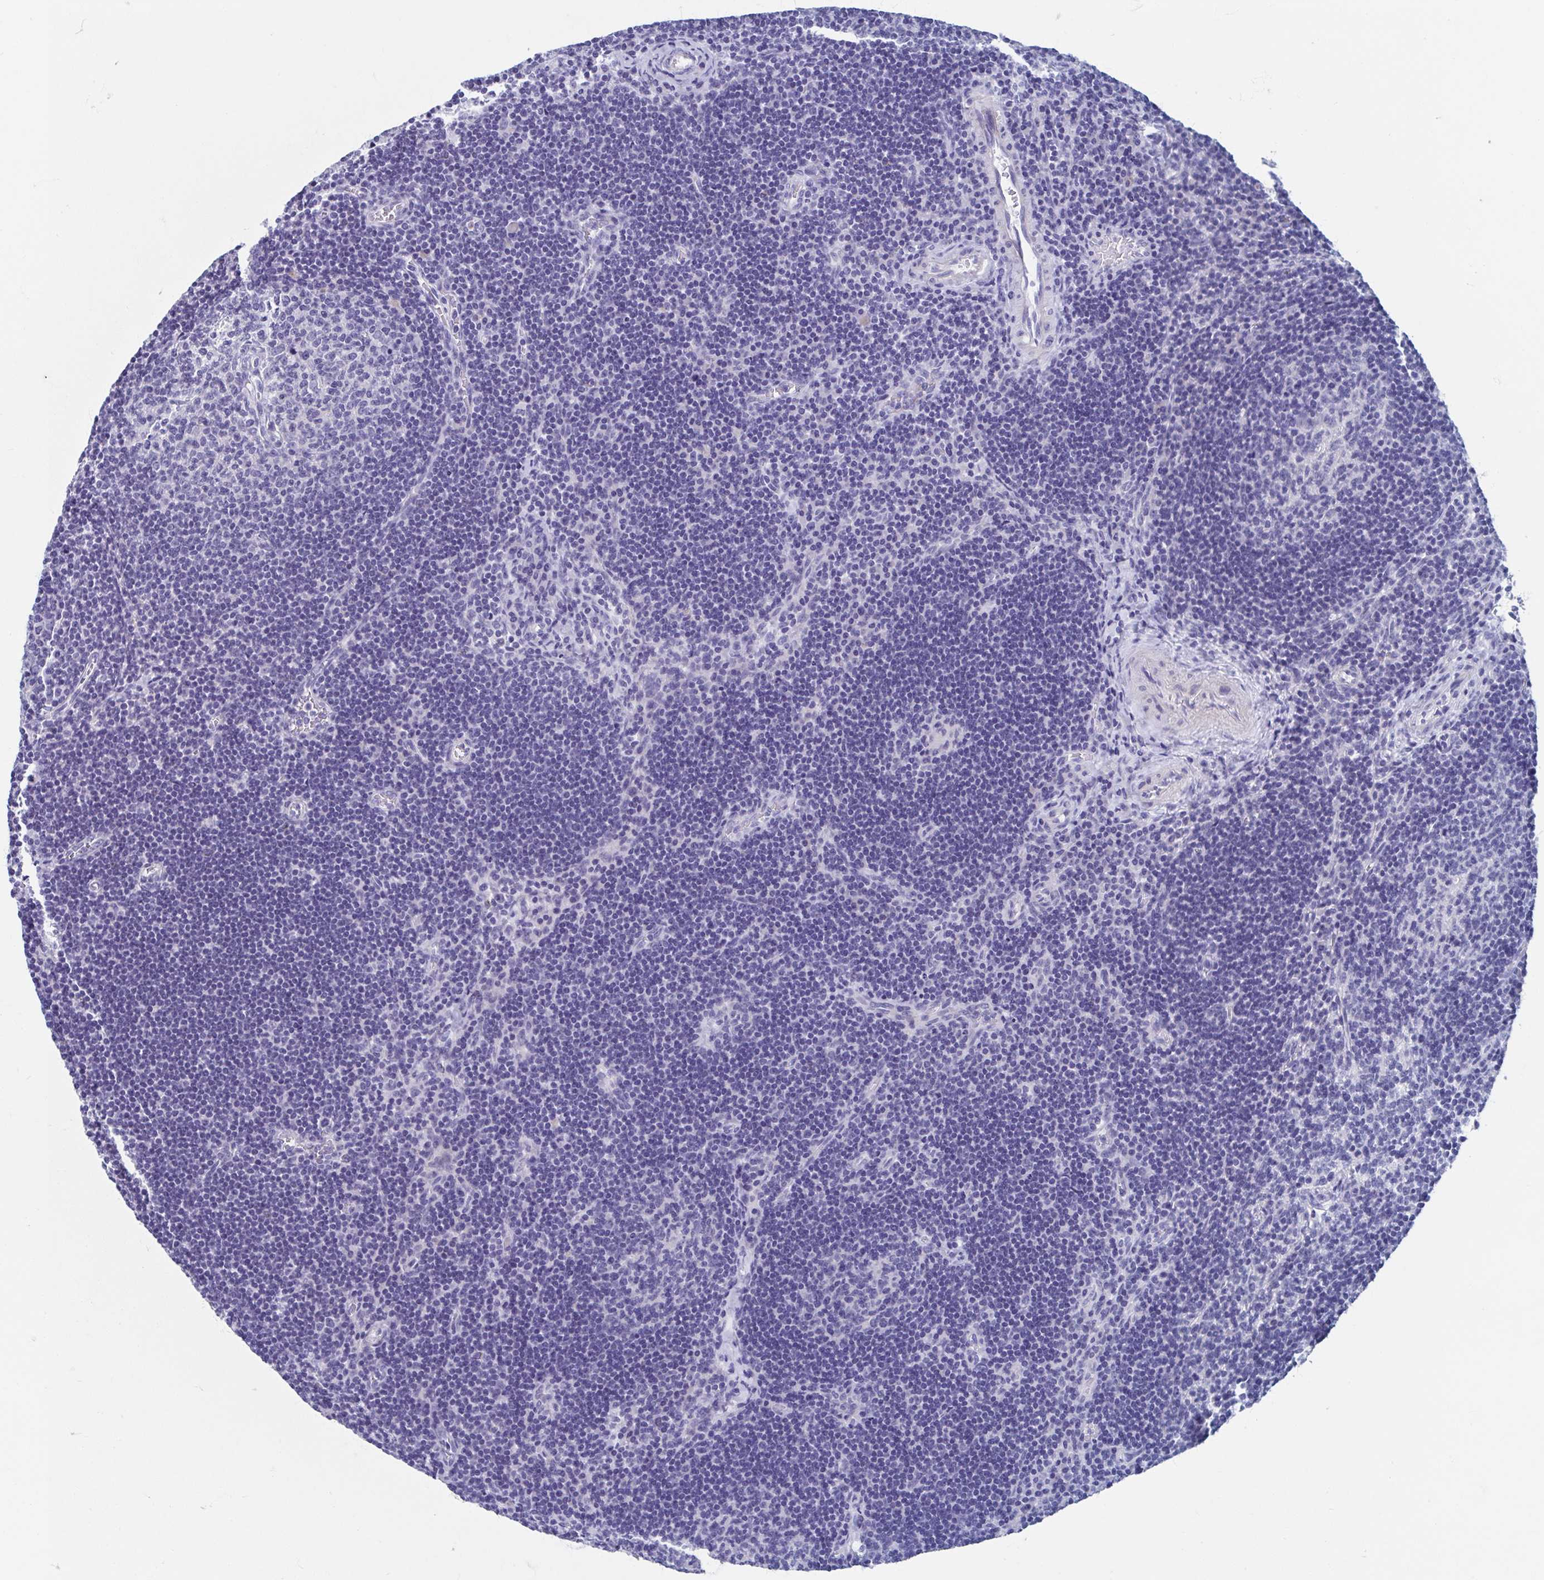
{"staining": {"intensity": "negative", "quantity": "none", "location": "none"}, "tissue": "lymph node", "cell_type": "Germinal center cells", "image_type": "normal", "snomed": [{"axis": "morphology", "description": "Normal tissue, NOS"}, {"axis": "topography", "description": "Lymph node"}], "caption": "Immunohistochemistry (IHC) photomicrograph of benign lymph node stained for a protein (brown), which demonstrates no positivity in germinal center cells.", "gene": "SHCBP1L", "patient": {"sex": "male", "age": 67}}